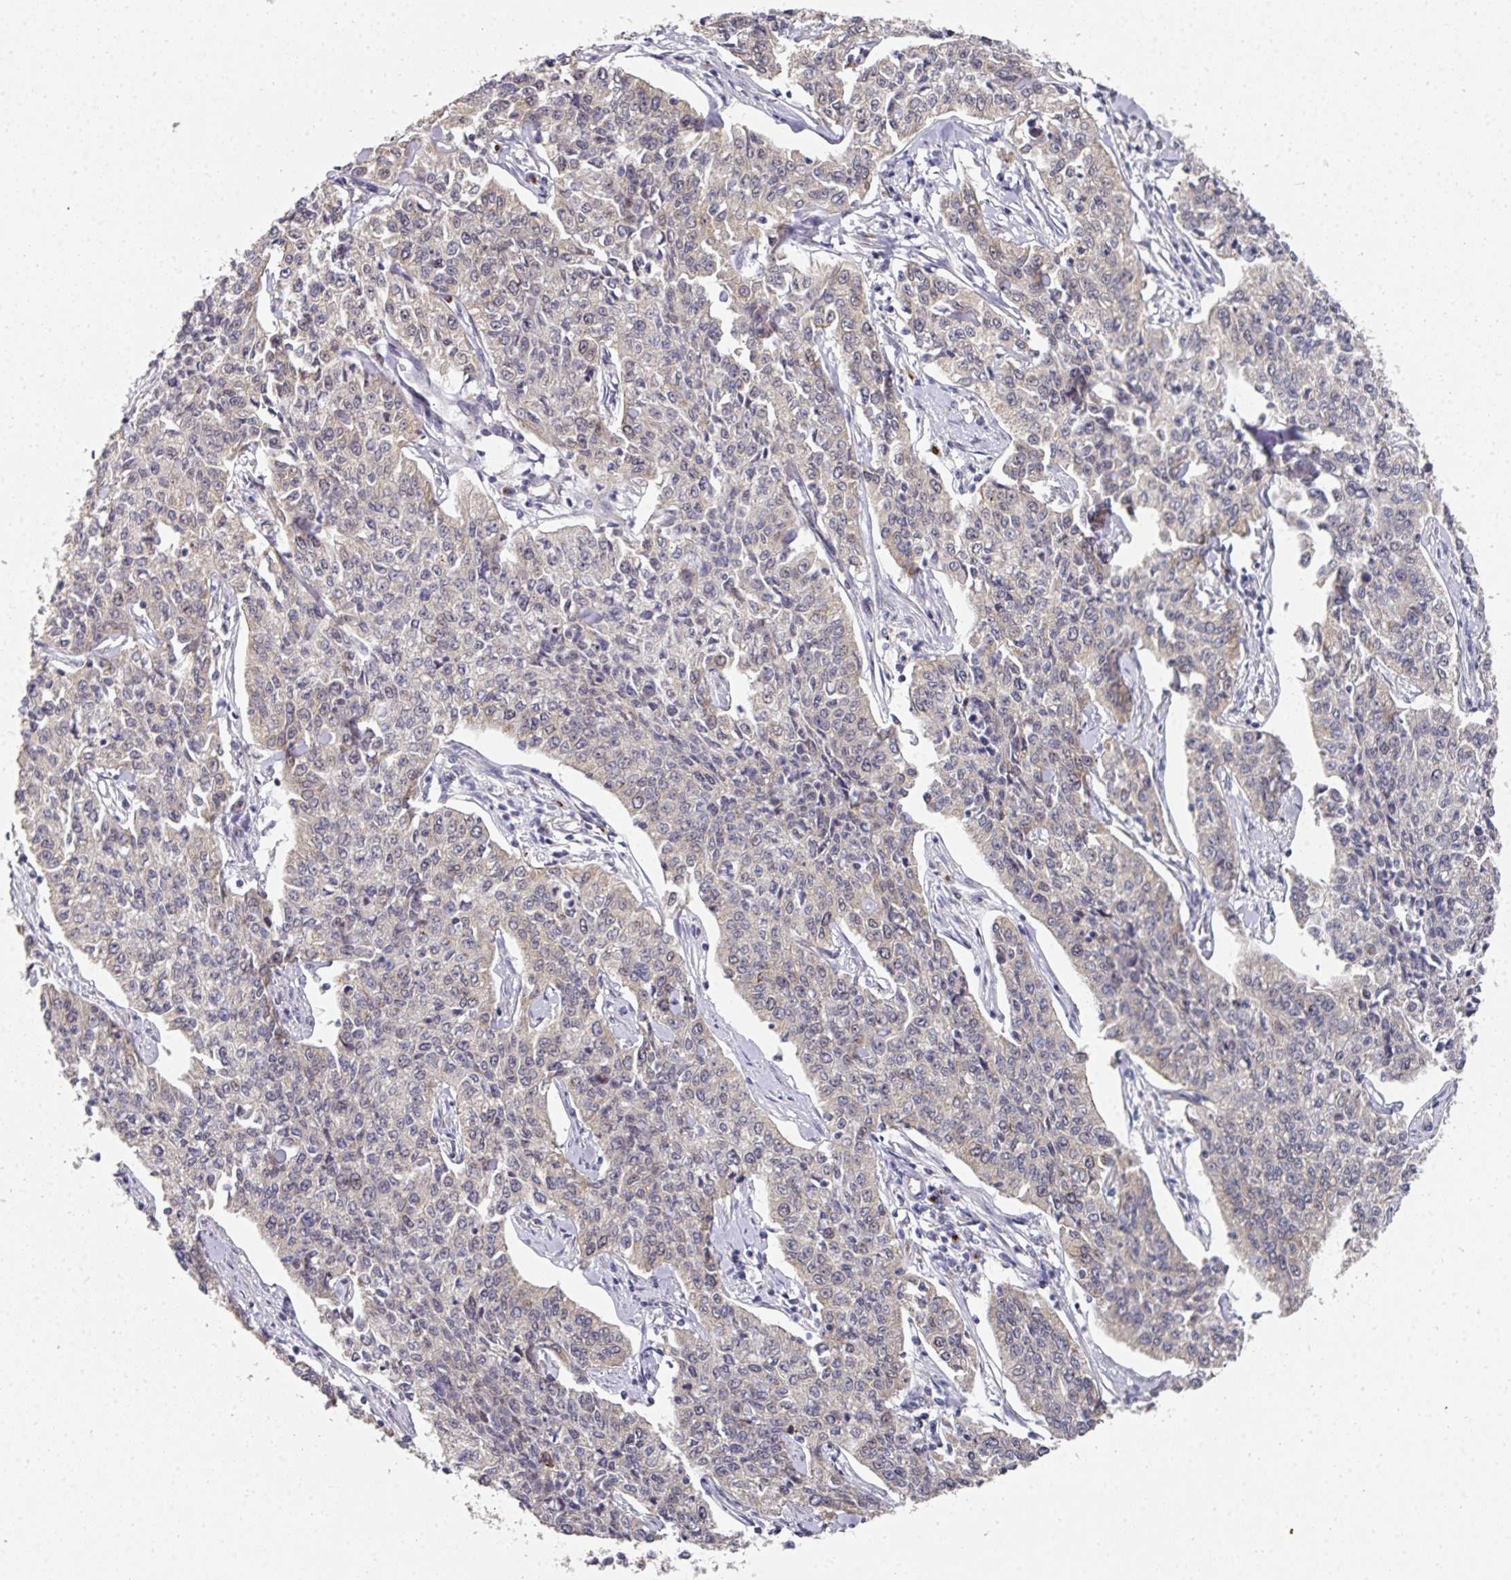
{"staining": {"intensity": "negative", "quantity": "none", "location": "none"}, "tissue": "cervical cancer", "cell_type": "Tumor cells", "image_type": "cancer", "snomed": [{"axis": "morphology", "description": "Squamous cell carcinoma, NOS"}, {"axis": "topography", "description": "Cervix"}], "caption": "Cervical cancer stained for a protein using immunohistochemistry displays no staining tumor cells.", "gene": "C18orf25", "patient": {"sex": "female", "age": 35}}